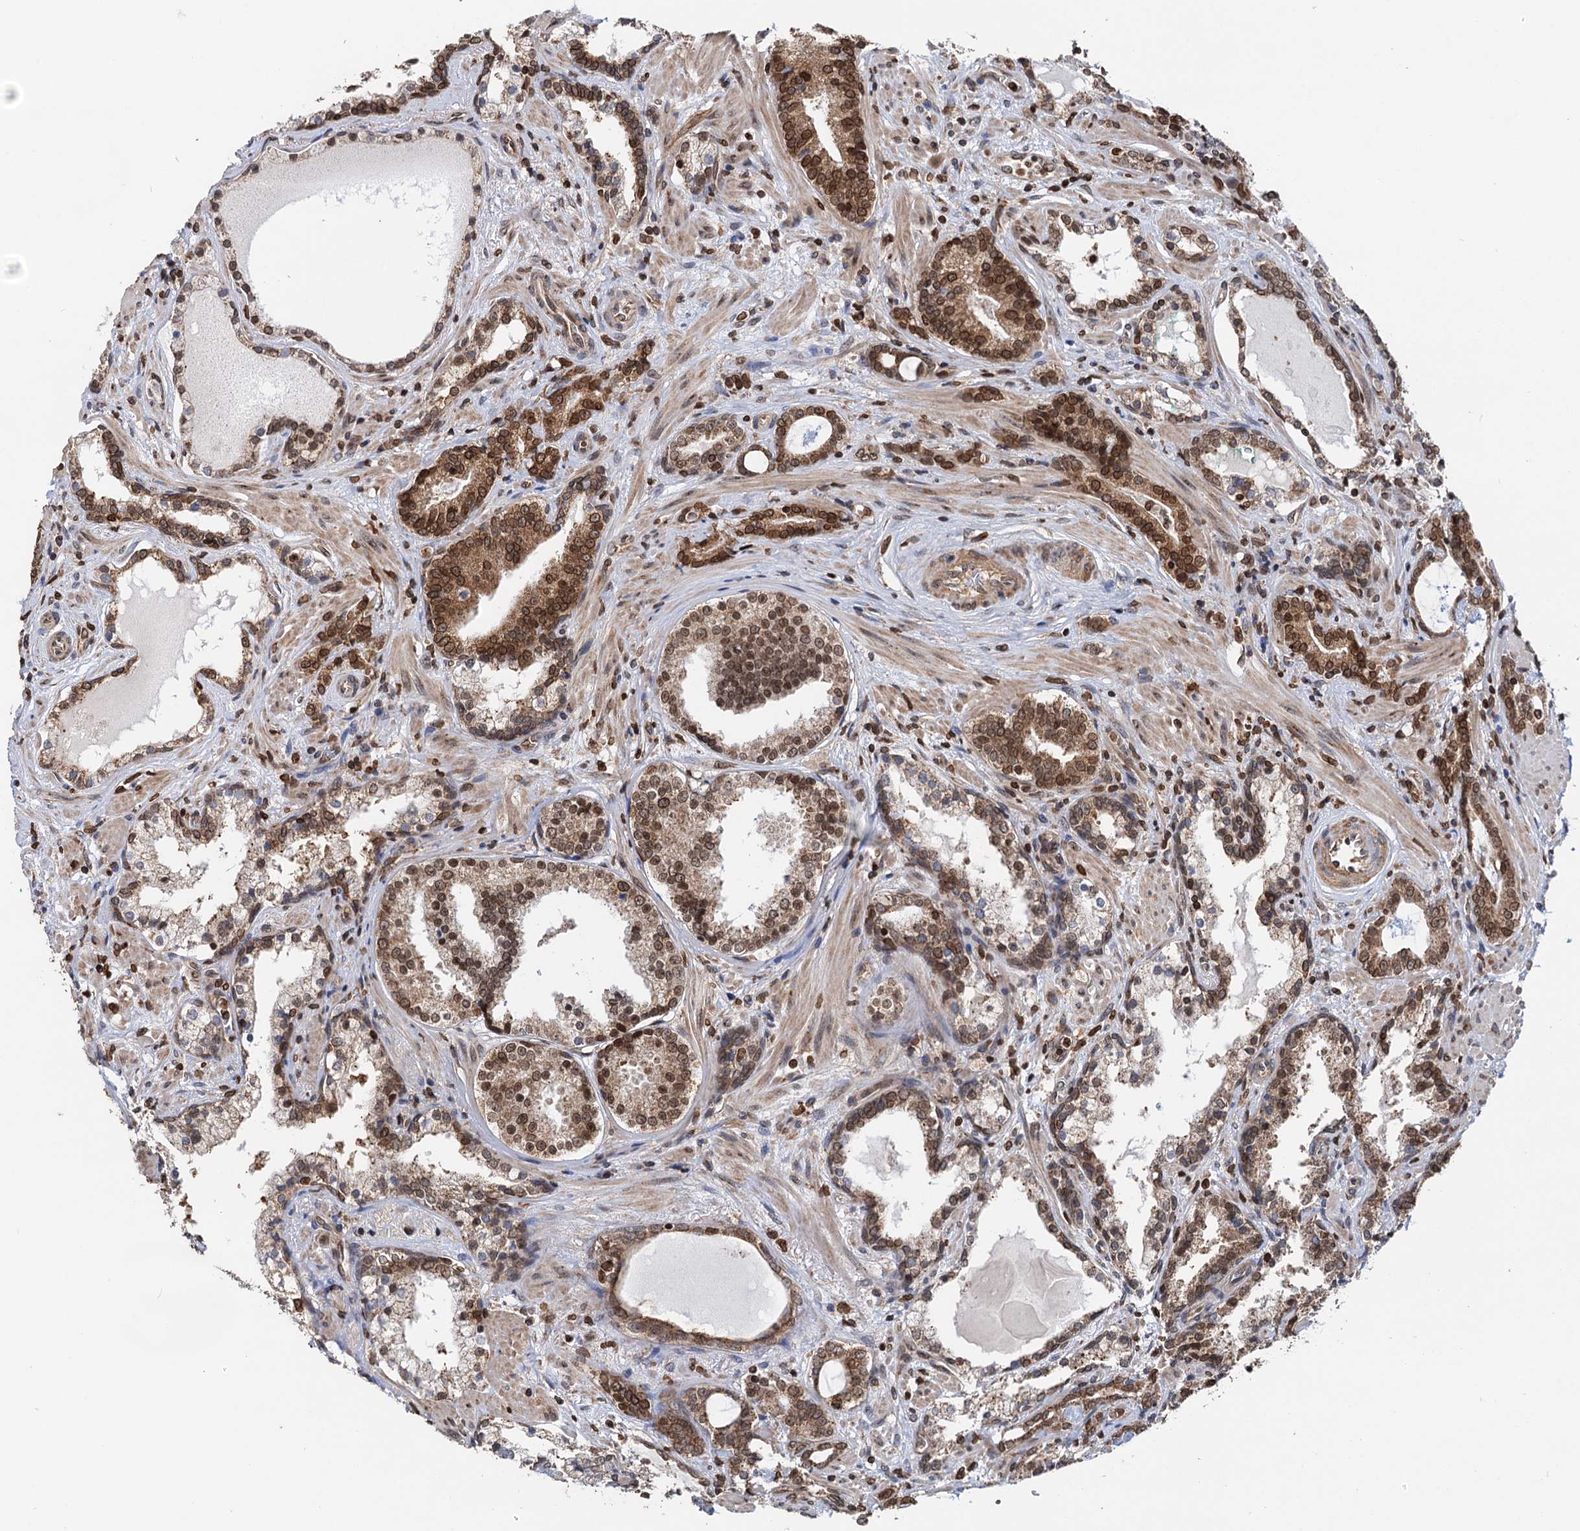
{"staining": {"intensity": "strong", "quantity": ">75%", "location": "cytoplasmic/membranous,nuclear"}, "tissue": "prostate cancer", "cell_type": "Tumor cells", "image_type": "cancer", "snomed": [{"axis": "morphology", "description": "Adenocarcinoma, High grade"}, {"axis": "topography", "description": "Prostate"}], "caption": "Prostate adenocarcinoma (high-grade) stained with DAB immunohistochemistry (IHC) shows high levels of strong cytoplasmic/membranous and nuclear staining in approximately >75% of tumor cells. Nuclei are stained in blue.", "gene": "ZC3H13", "patient": {"sex": "male", "age": 58}}